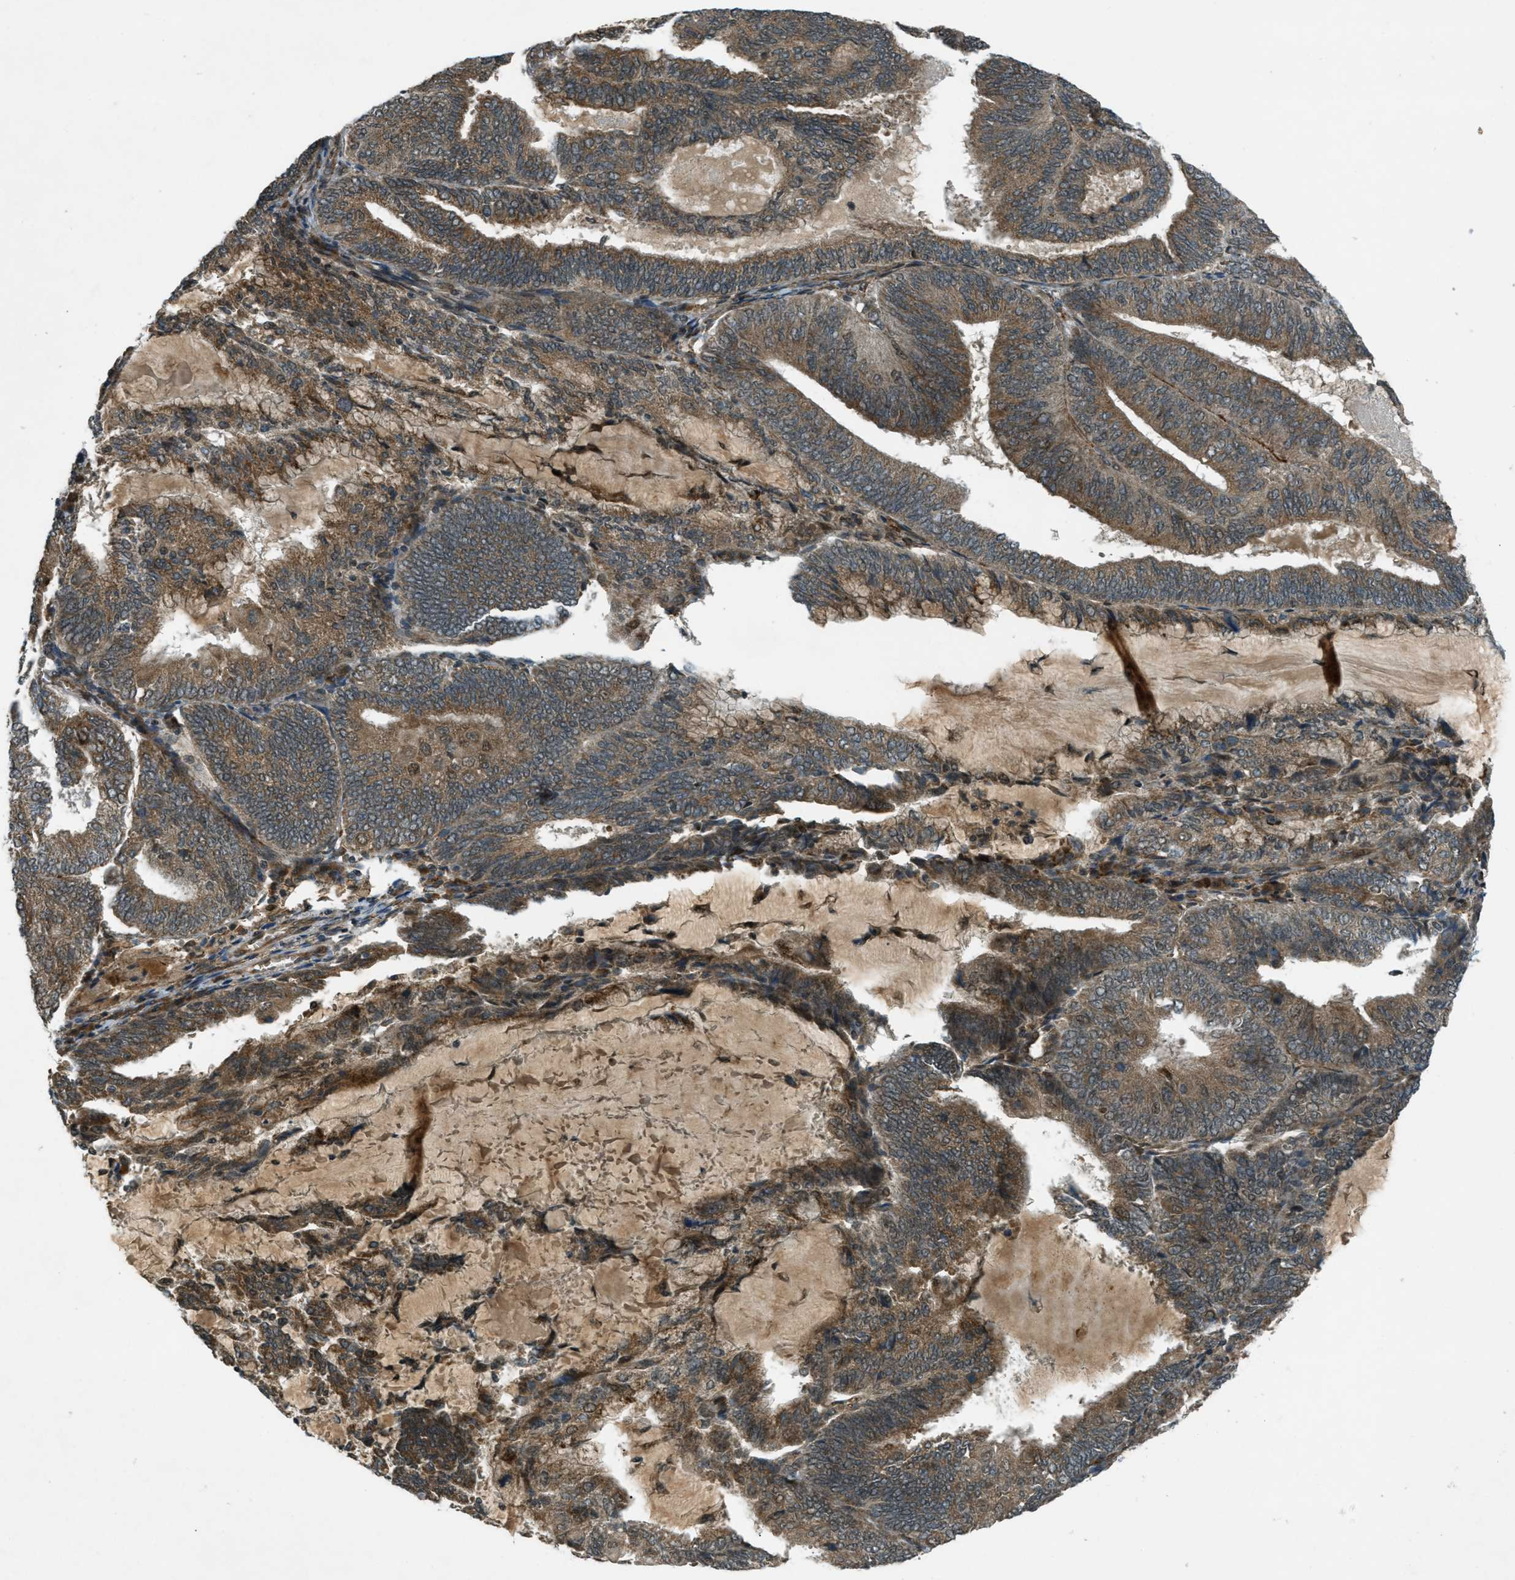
{"staining": {"intensity": "moderate", "quantity": ">75%", "location": "cytoplasmic/membranous"}, "tissue": "endometrial cancer", "cell_type": "Tumor cells", "image_type": "cancer", "snomed": [{"axis": "morphology", "description": "Adenocarcinoma, NOS"}, {"axis": "topography", "description": "Endometrium"}], "caption": "About >75% of tumor cells in adenocarcinoma (endometrial) exhibit moderate cytoplasmic/membranous protein staining as visualized by brown immunohistochemical staining.", "gene": "EIF2AK3", "patient": {"sex": "female", "age": 81}}